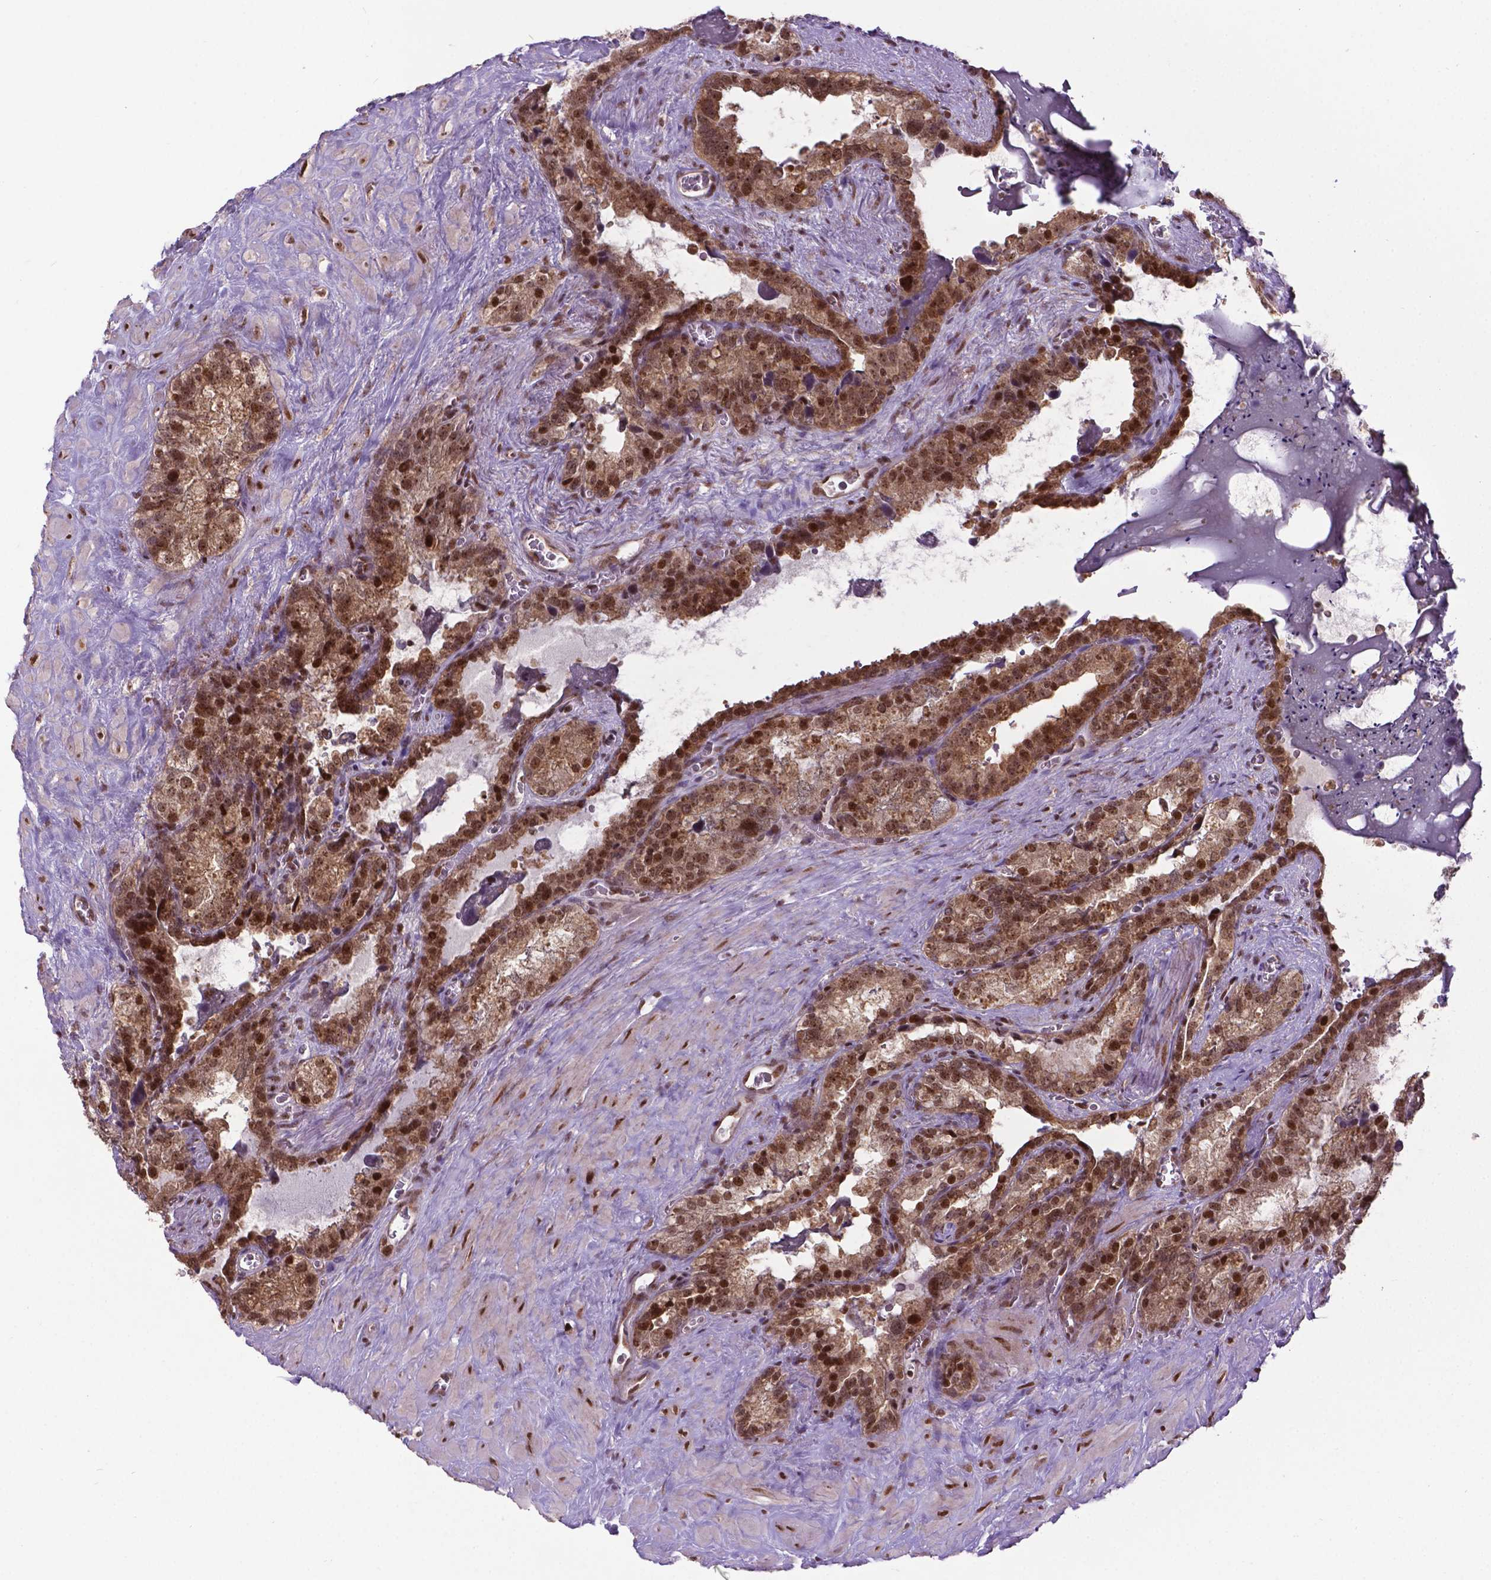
{"staining": {"intensity": "moderate", "quantity": ">75%", "location": "cytoplasmic/membranous,nuclear"}, "tissue": "seminal vesicle", "cell_type": "Glandular cells", "image_type": "normal", "snomed": [{"axis": "morphology", "description": "Normal tissue, NOS"}, {"axis": "topography", "description": "Prostate"}, {"axis": "topography", "description": "Seminal veicle"}], "caption": "Immunohistochemistry (IHC) staining of benign seminal vesicle, which demonstrates medium levels of moderate cytoplasmic/membranous,nuclear staining in approximately >75% of glandular cells indicating moderate cytoplasmic/membranous,nuclear protein expression. The staining was performed using DAB (brown) for protein detection and nuclei were counterstained in hematoxylin (blue).", "gene": "CSNK2A1", "patient": {"sex": "male", "age": 71}}